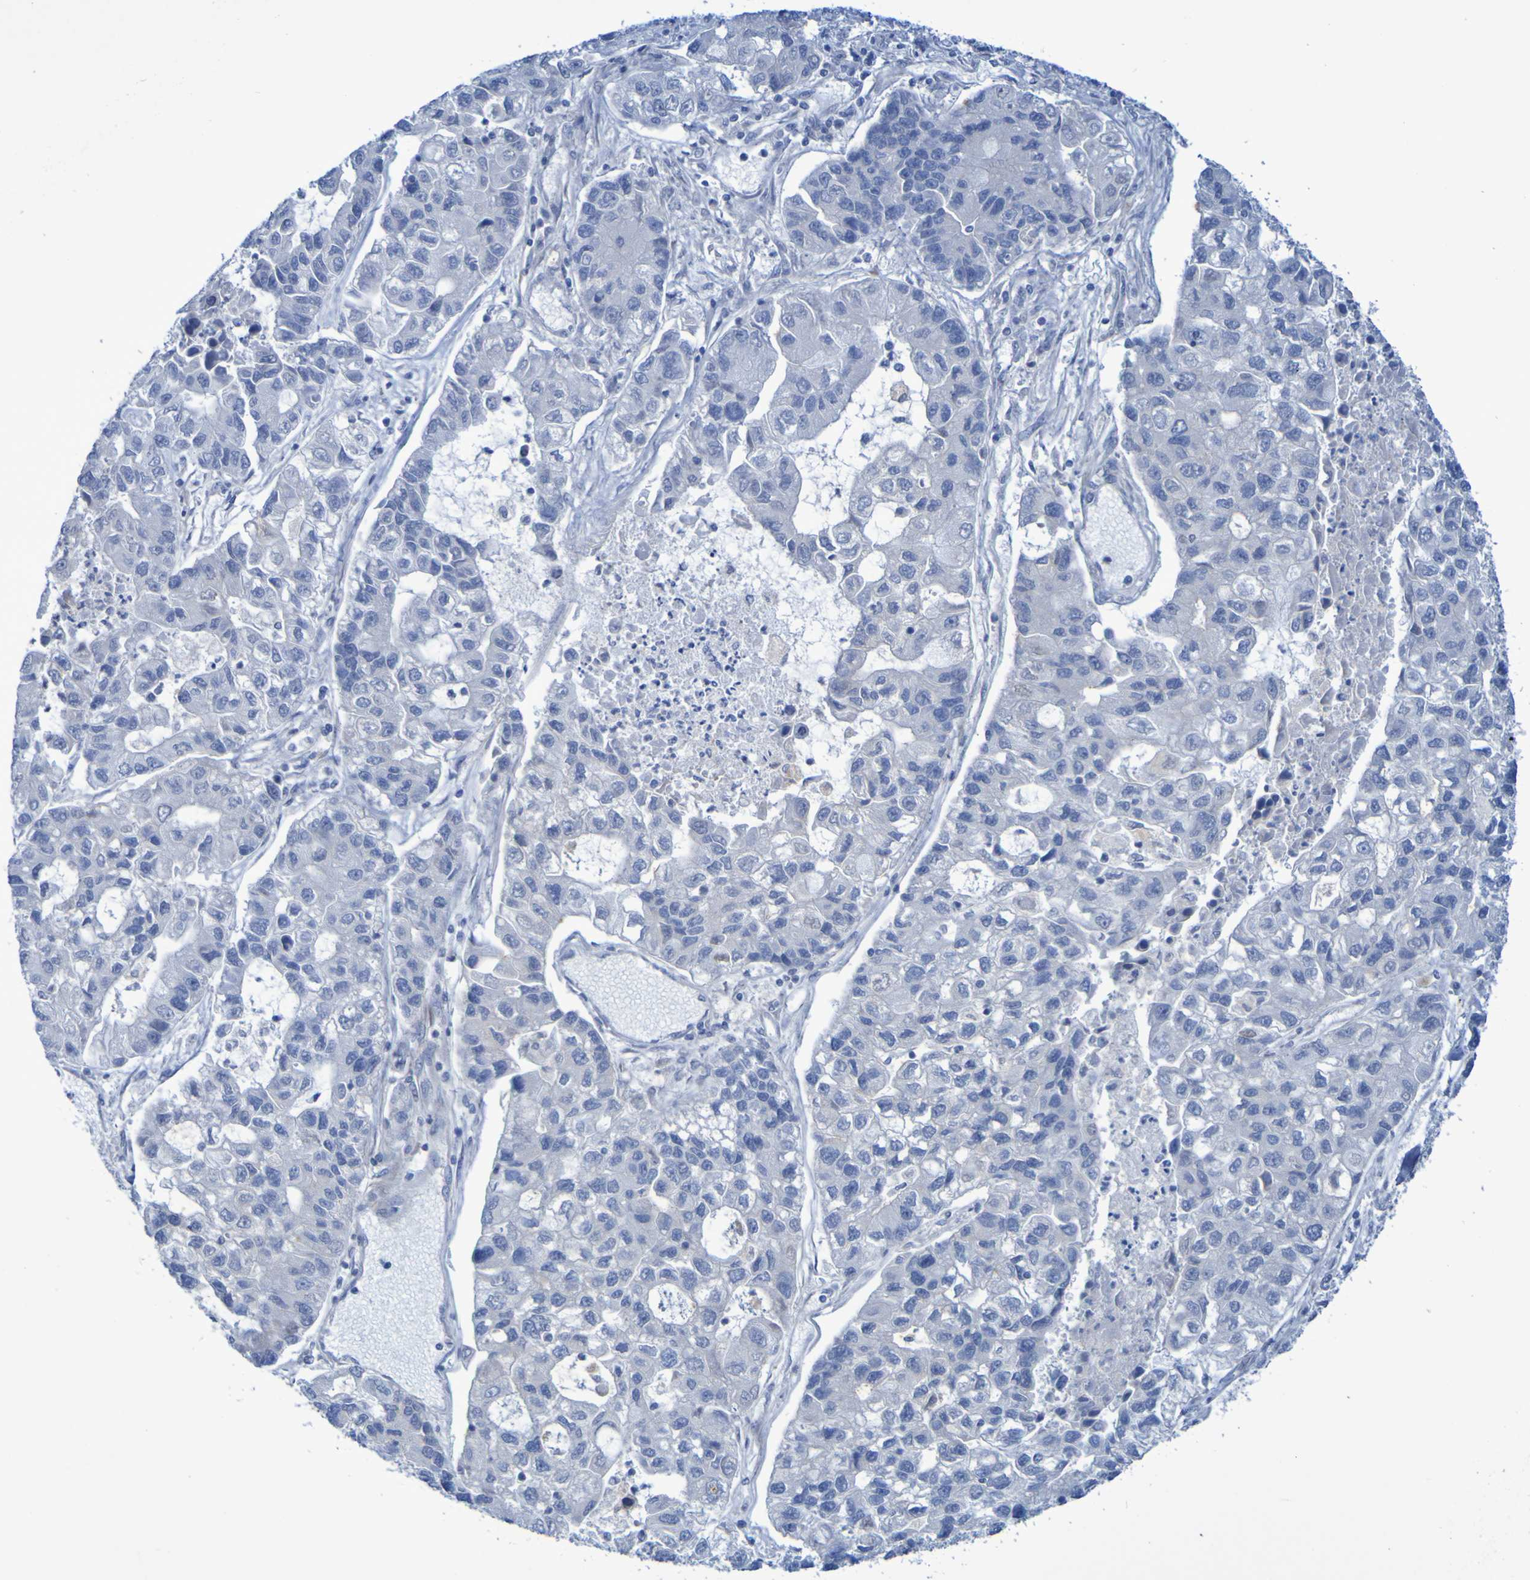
{"staining": {"intensity": "negative", "quantity": "none", "location": "none"}, "tissue": "lung cancer", "cell_type": "Tumor cells", "image_type": "cancer", "snomed": [{"axis": "morphology", "description": "Adenocarcinoma, NOS"}, {"axis": "topography", "description": "Lung"}], "caption": "Adenocarcinoma (lung) stained for a protein using IHC demonstrates no positivity tumor cells.", "gene": "LPP", "patient": {"sex": "female", "age": 51}}